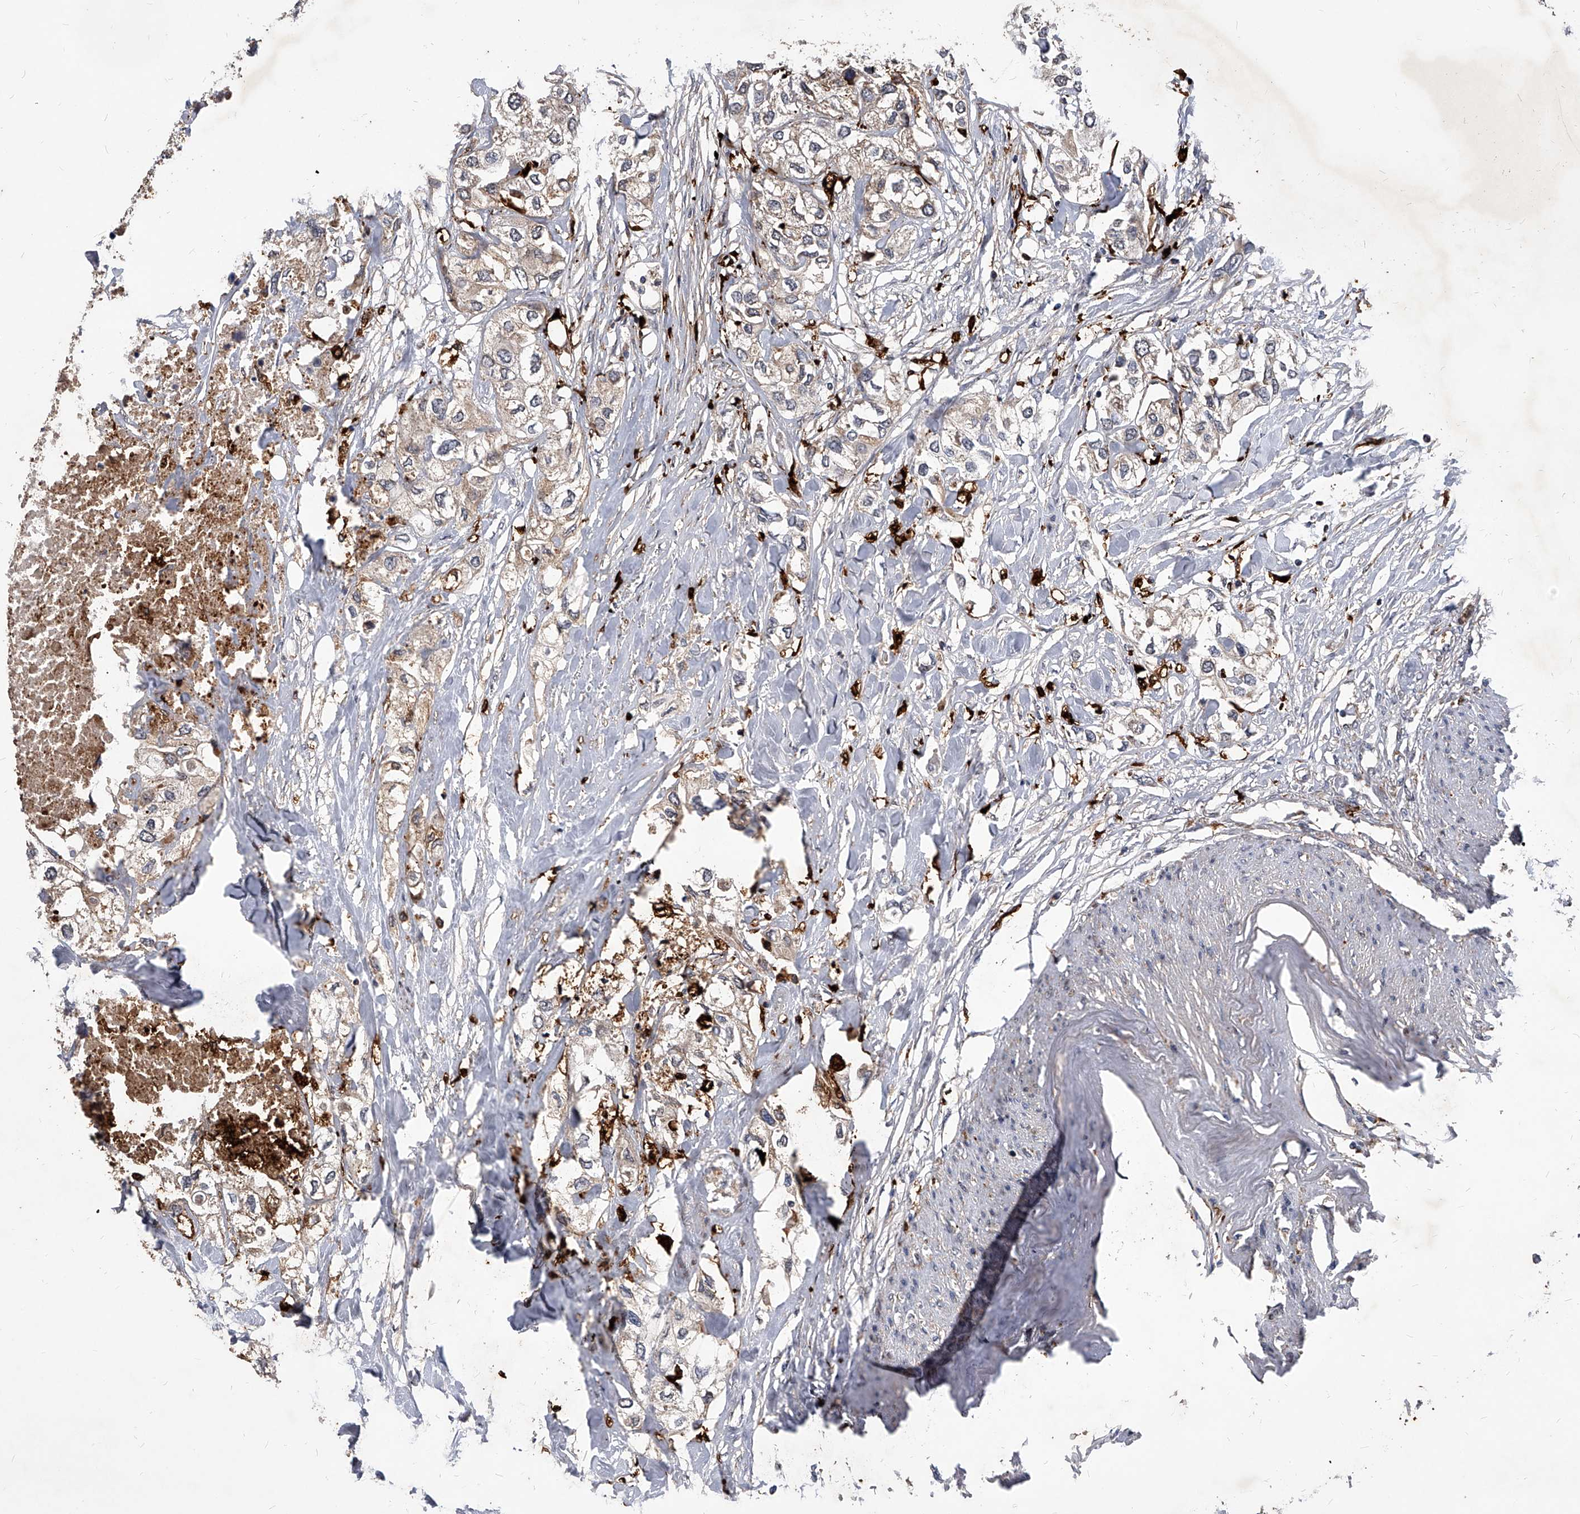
{"staining": {"intensity": "weak", "quantity": "<25%", "location": "cytoplasmic/membranous"}, "tissue": "urothelial cancer", "cell_type": "Tumor cells", "image_type": "cancer", "snomed": [{"axis": "morphology", "description": "Urothelial carcinoma, High grade"}, {"axis": "topography", "description": "Urinary bladder"}], "caption": "Tumor cells are negative for brown protein staining in urothelial cancer.", "gene": "SOBP", "patient": {"sex": "male", "age": 64}}